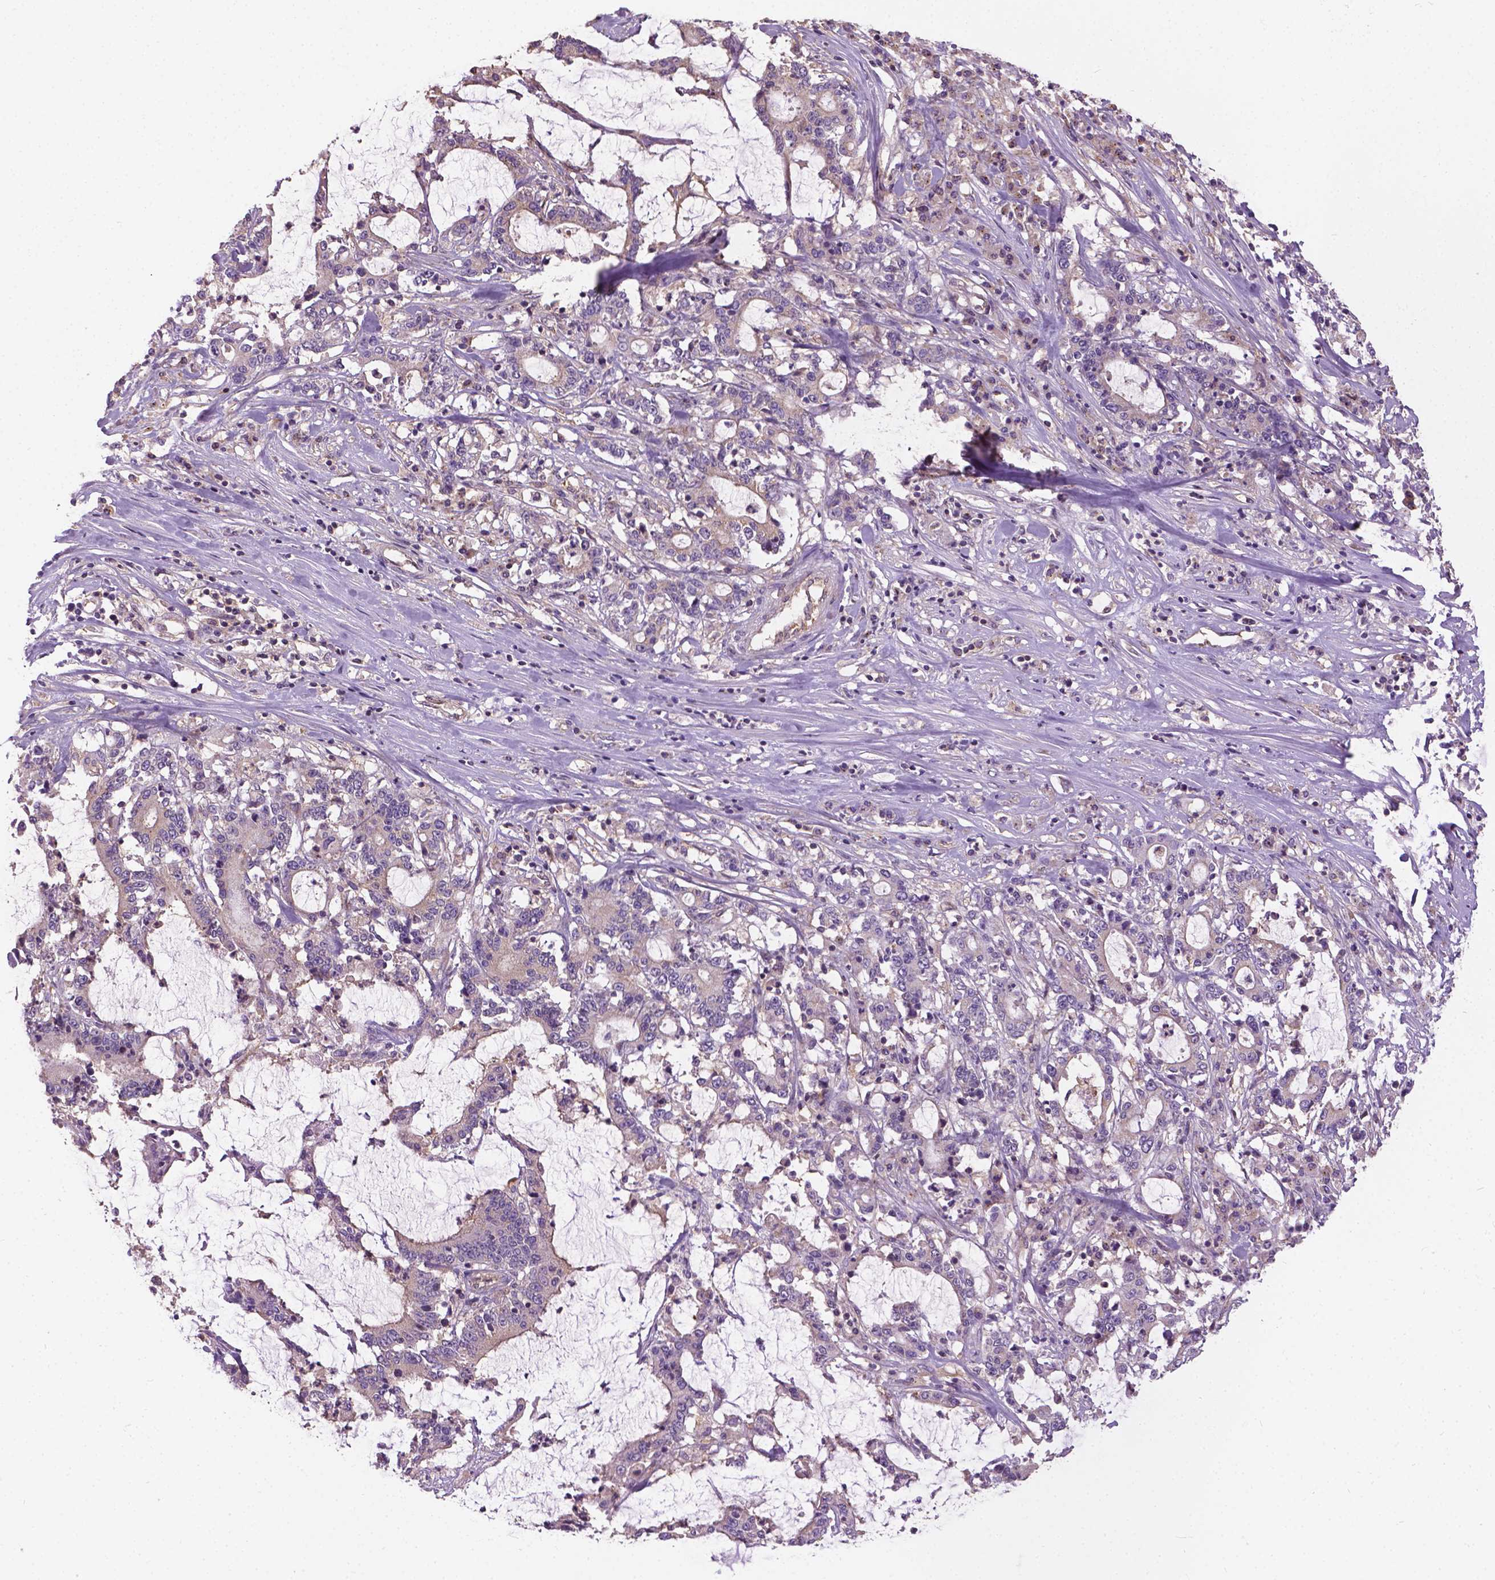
{"staining": {"intensity": "negative", "quantity": "none", "location": "none"}, "tissue": "stomach cancer", "cell_type": "Tumor cells", "image_type": "cancer", "snomed": [{"axis": "morphology", "description": "Adenocarcinoma, NOS"}, {"axis": "topography", "description": "Stomach, upper"}], "caption": "A high-resolution histopathology image shows IHC staining of stomach adenocarcinoma, which demonstrates no significant positivity in tumor cells.", "gene": "MZT1", "patient": {"sex": "male", "age": 68}}